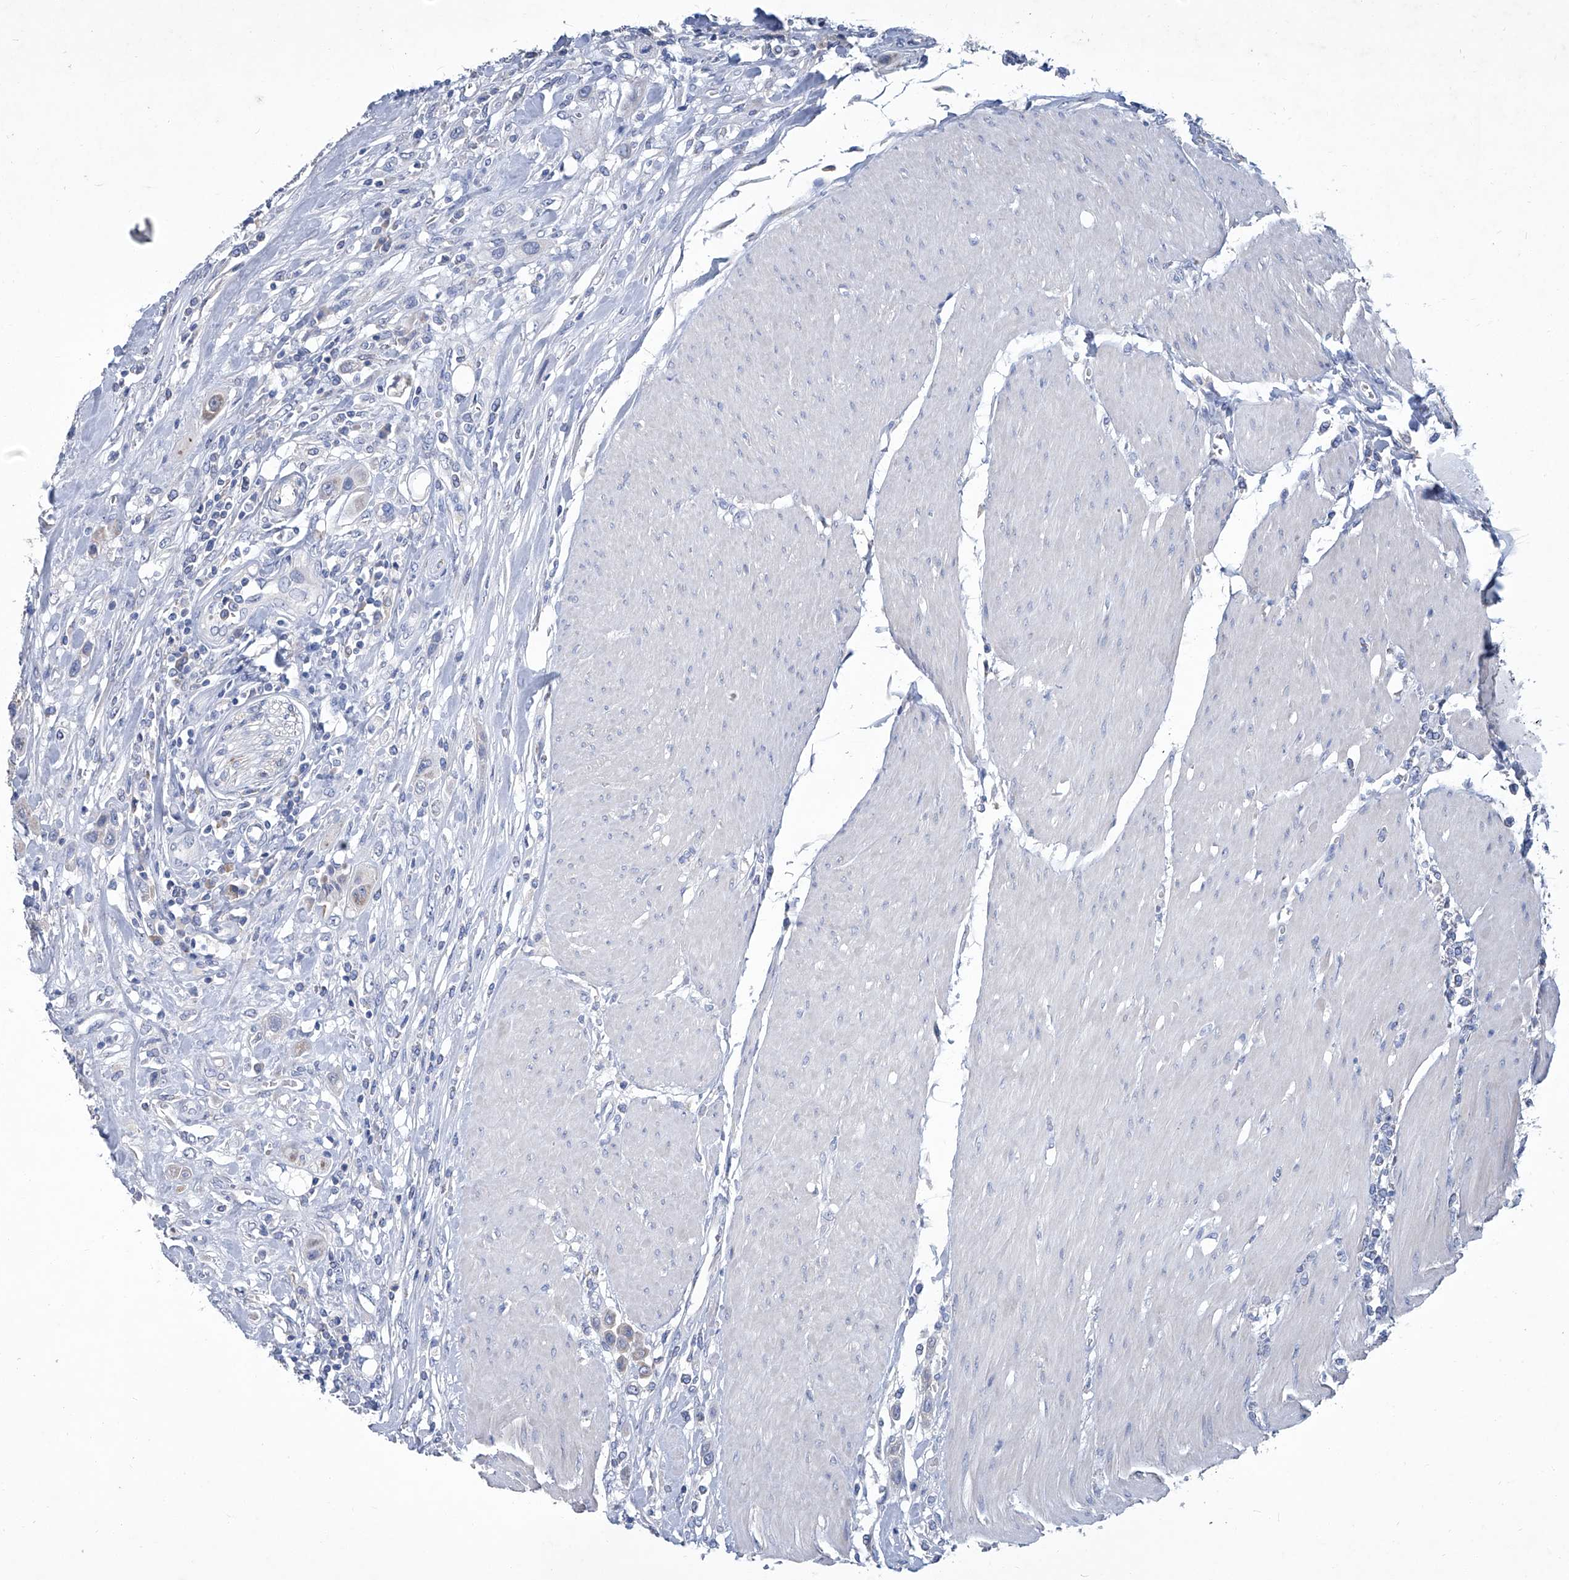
{"staining": {"intensity": "negative", "quantity": "none", "location": "none"}, "tissue": "urothelial cancer", "cell_type": "Tumor cells", "image_type": "cancer", "snomed": [{"axis": "morphology", "description": "Urothelial carcinoma, High grade"}, {"axis": "topography", "description": "Urinary bladder"}], "caption": "IHC photomicrograph of neoplastic tissue: high-grade urothelial carcinoma stained with DAB displays no significant protein expression in tumor cells.", "gene": "MTARC1", "patient": {"sex": "male", "age": 50}}